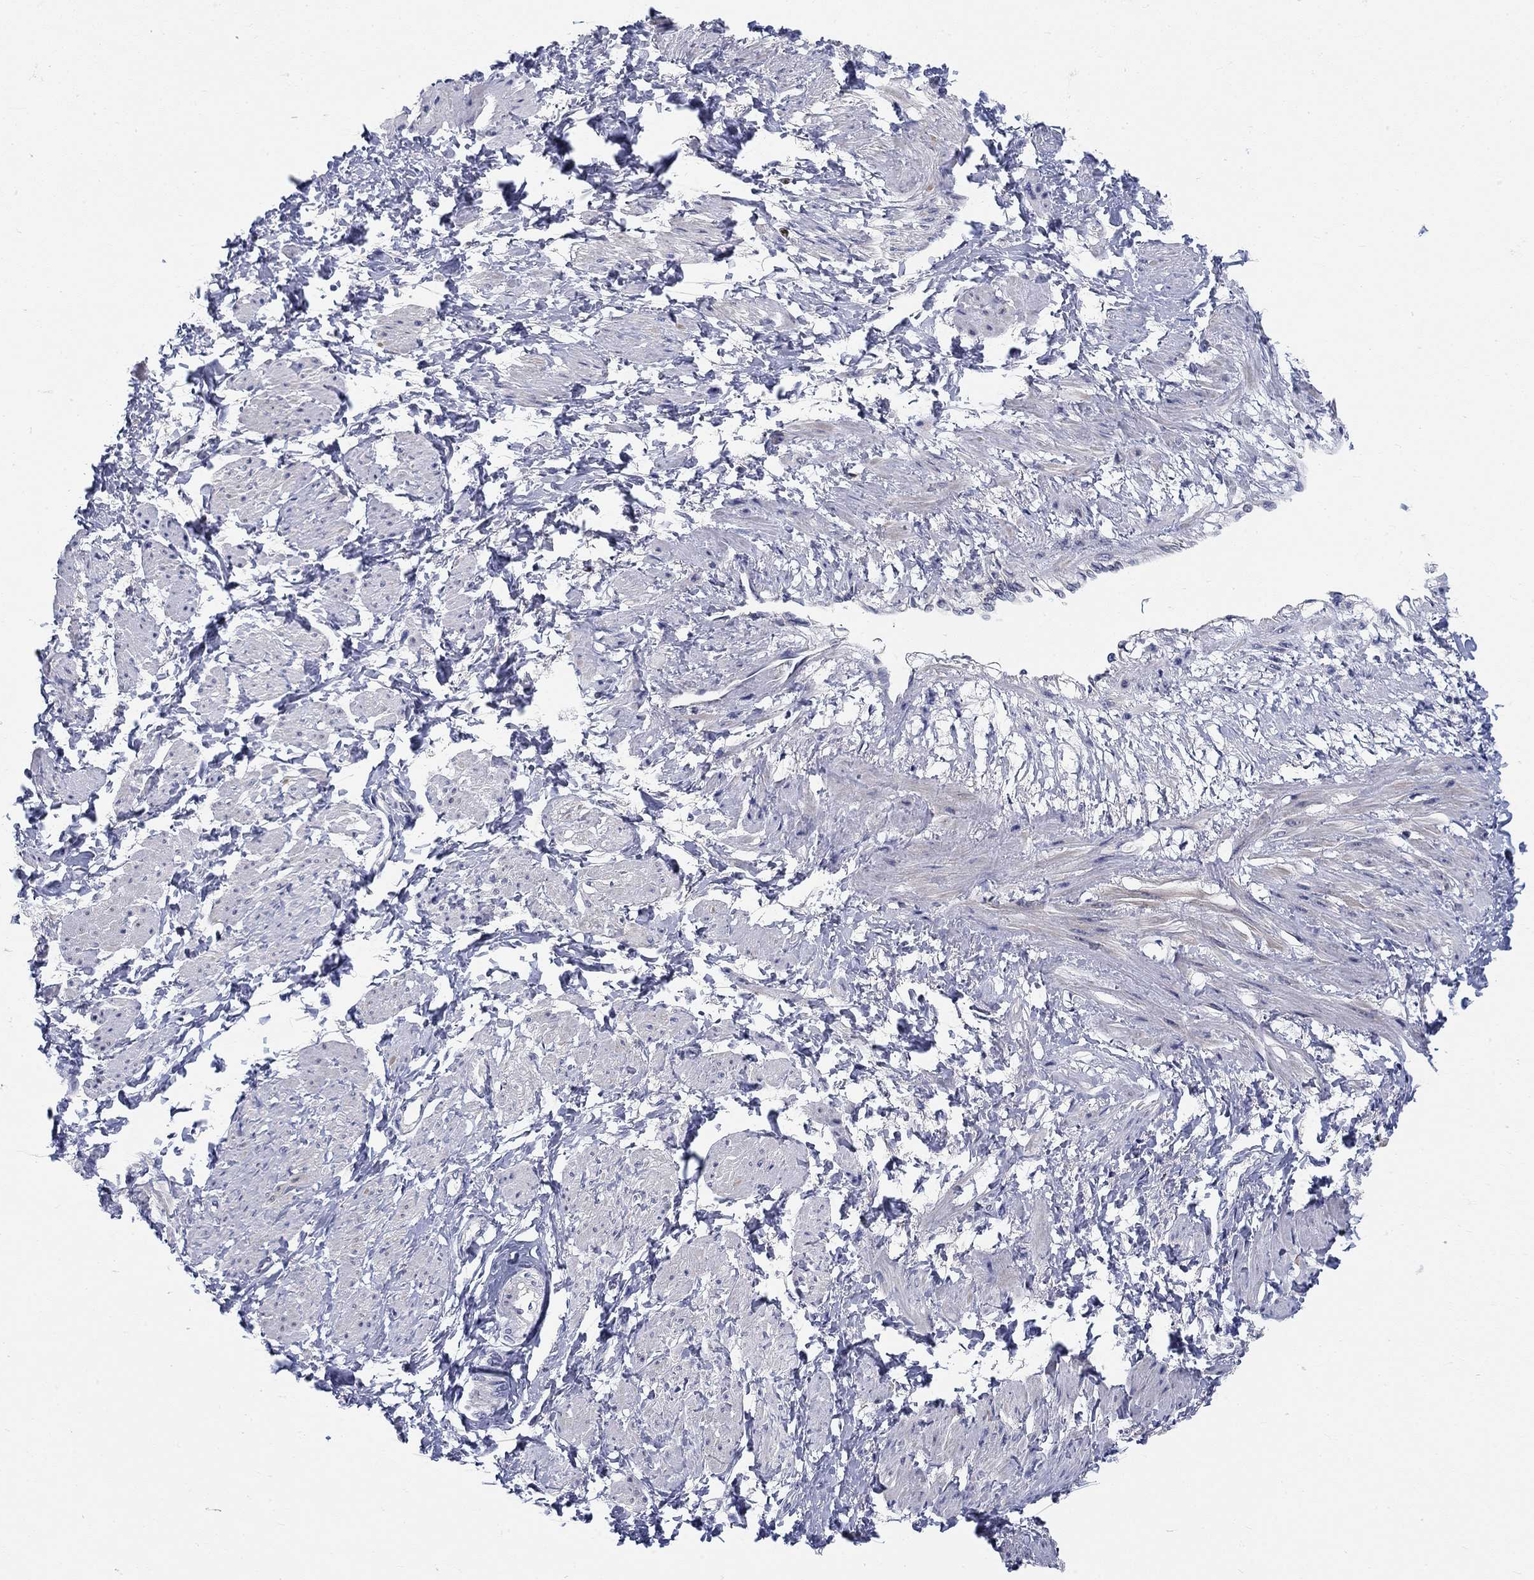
{"staining": {"intensity": "negative", "quantity": "none", "location": "none"}, "tissue": "smooth muscle", "cell_type": "Smooth muscle cells", "image_type": "normal", "snomed": [{"axis": "morphology", "description": "Normal tissue, NOS"}, {"axis": "topography", "description": "Smooth muscle"}, {"axis": "topography", "description": "Uterus"}], "caption": "DAB immunohistochemical staining of benign smooth muscle exhibits no significant positivity in smooth muscle cells.", "gene": "SMIM18", "patient": {"sex": "female", "age": 39}}